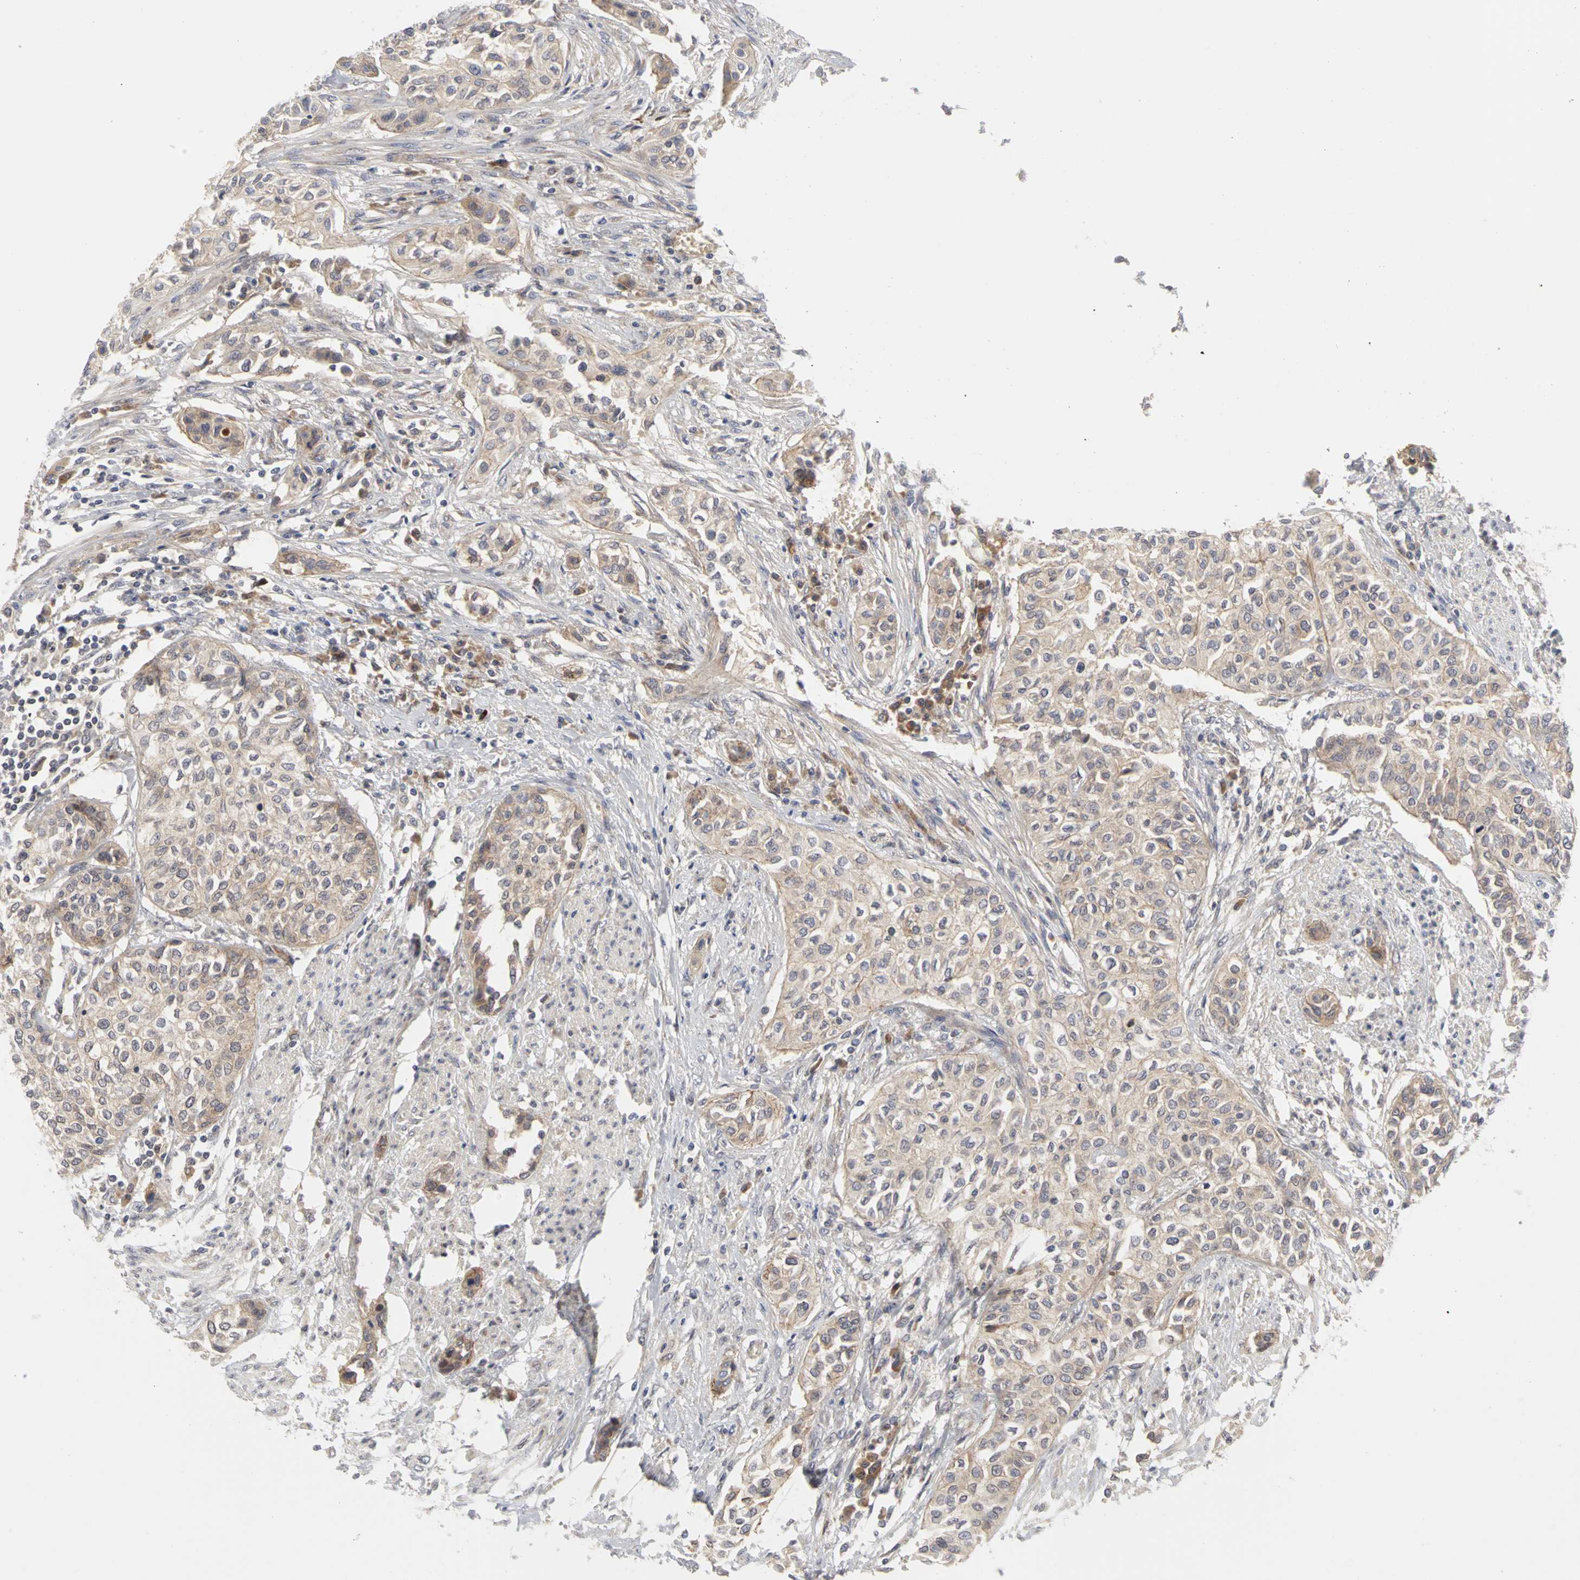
{"staining": {"intensity": "weak", "quantity": ">75%", "location": "cytoplasmic/membranous"}, "tissue": "urothelial cancer", "cell_type": "Tumor cells", "image_type": "cancer", "snomed": [{"axis": "morphology", "description": "Urothelial carcinoma, High grade"}, {"axis": "topography", "description": "Urinary bladder"}], "caption": "Immunohistochemical staining of human urothelial cancer demonstrates low levels of weak cytoplasmic/membranous expression in about >75% of tumor cells.", "gene": "IRAK1", "patient": {"sex": "male", "age": 74}}